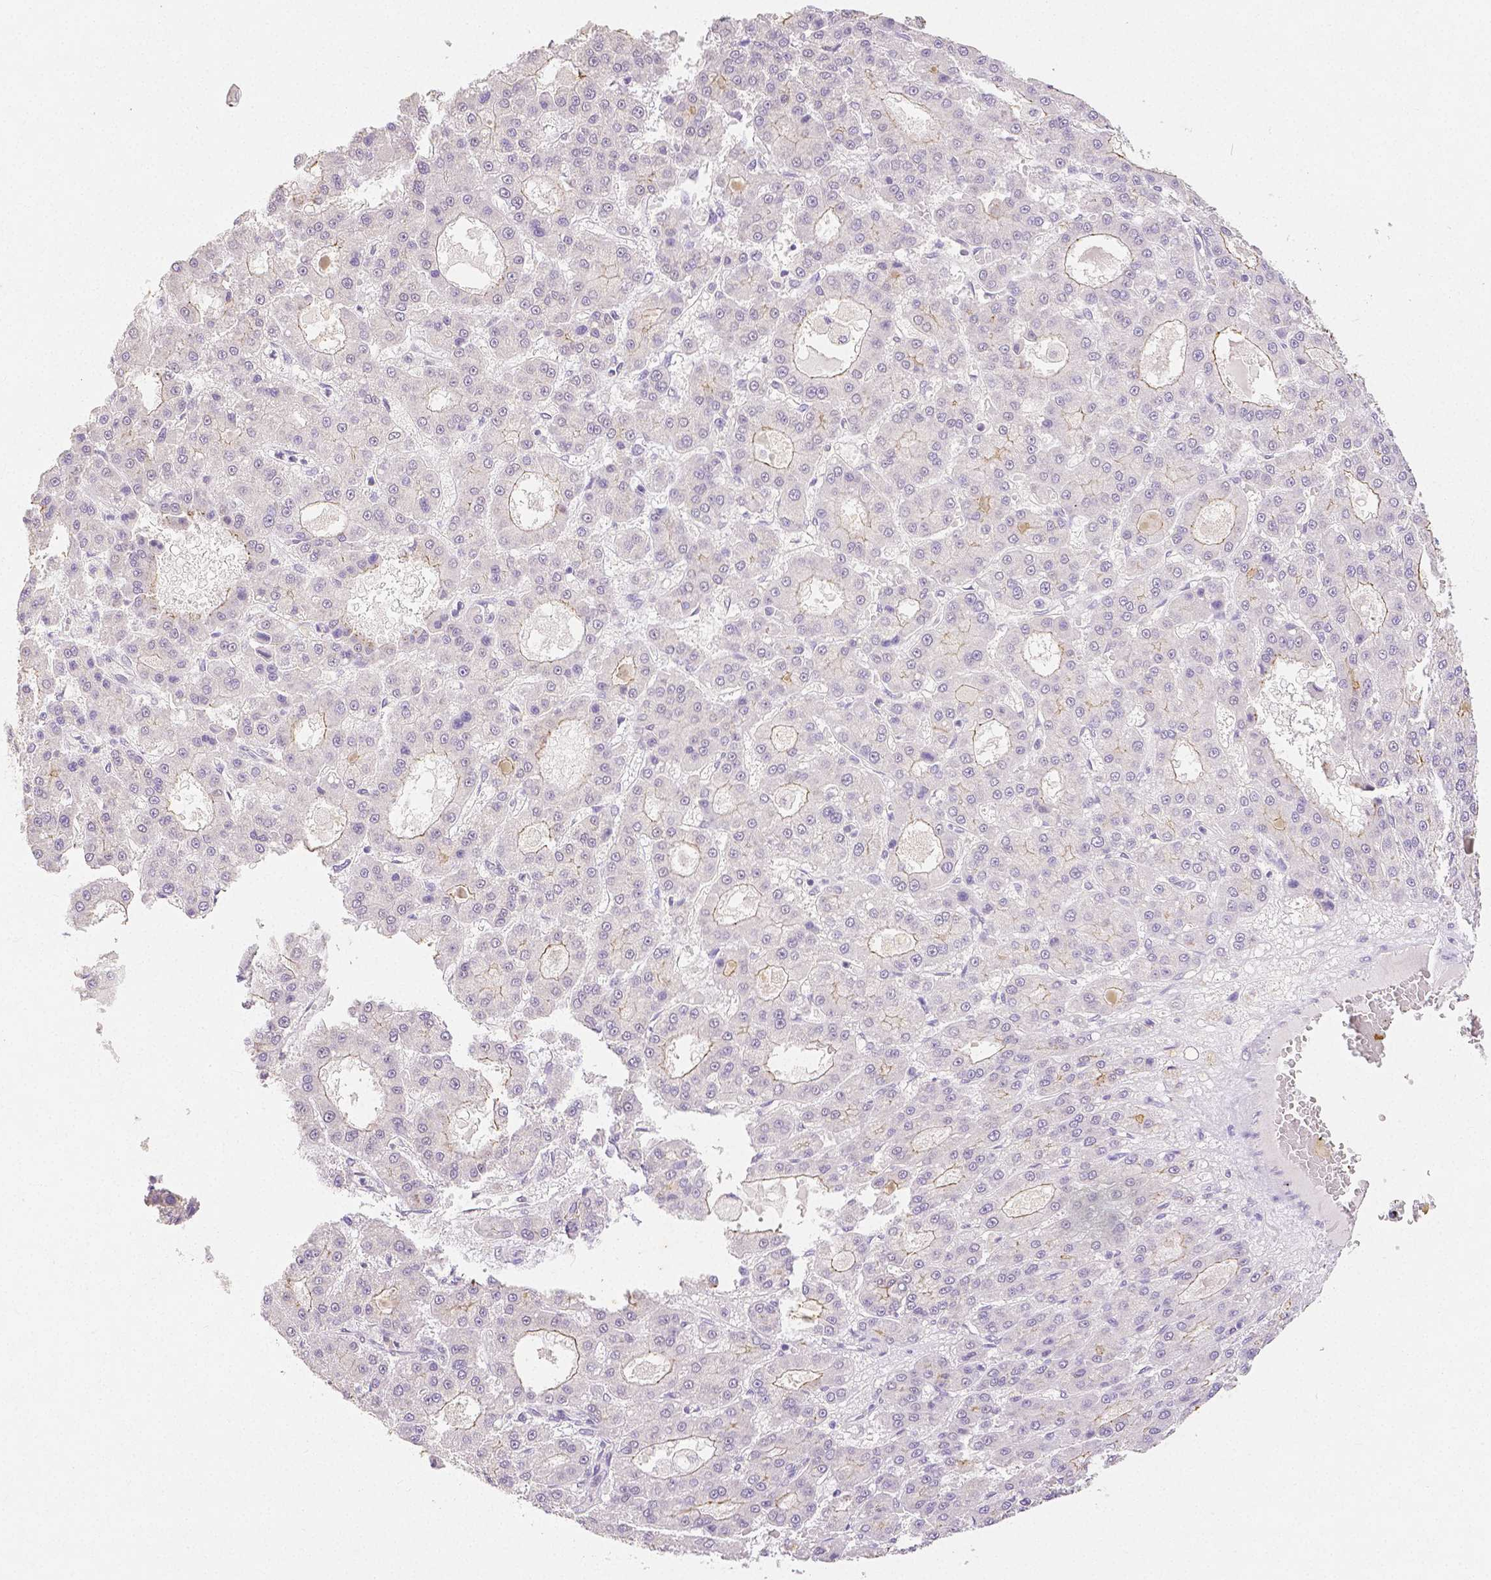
{"staining": {"intensity": "negative", "quantity": "none", "location": "none"}, "tissue": "liver cancer", "cell_type": "Tumor cells", "image_type": "cancer", "snomed": [{"axis": "morphology", "description": "Carcinoma, Hepatocellular, NOS"}, {"axis": "topography", "description": "Liver"}], "caption": "A high-resolution histopathology image shows immunohistochemistry staining of liver cancer, which displays no significant expression in tumor cells.", "gene": "OCLN", "patient": {"sex": "male", "age": 70}}